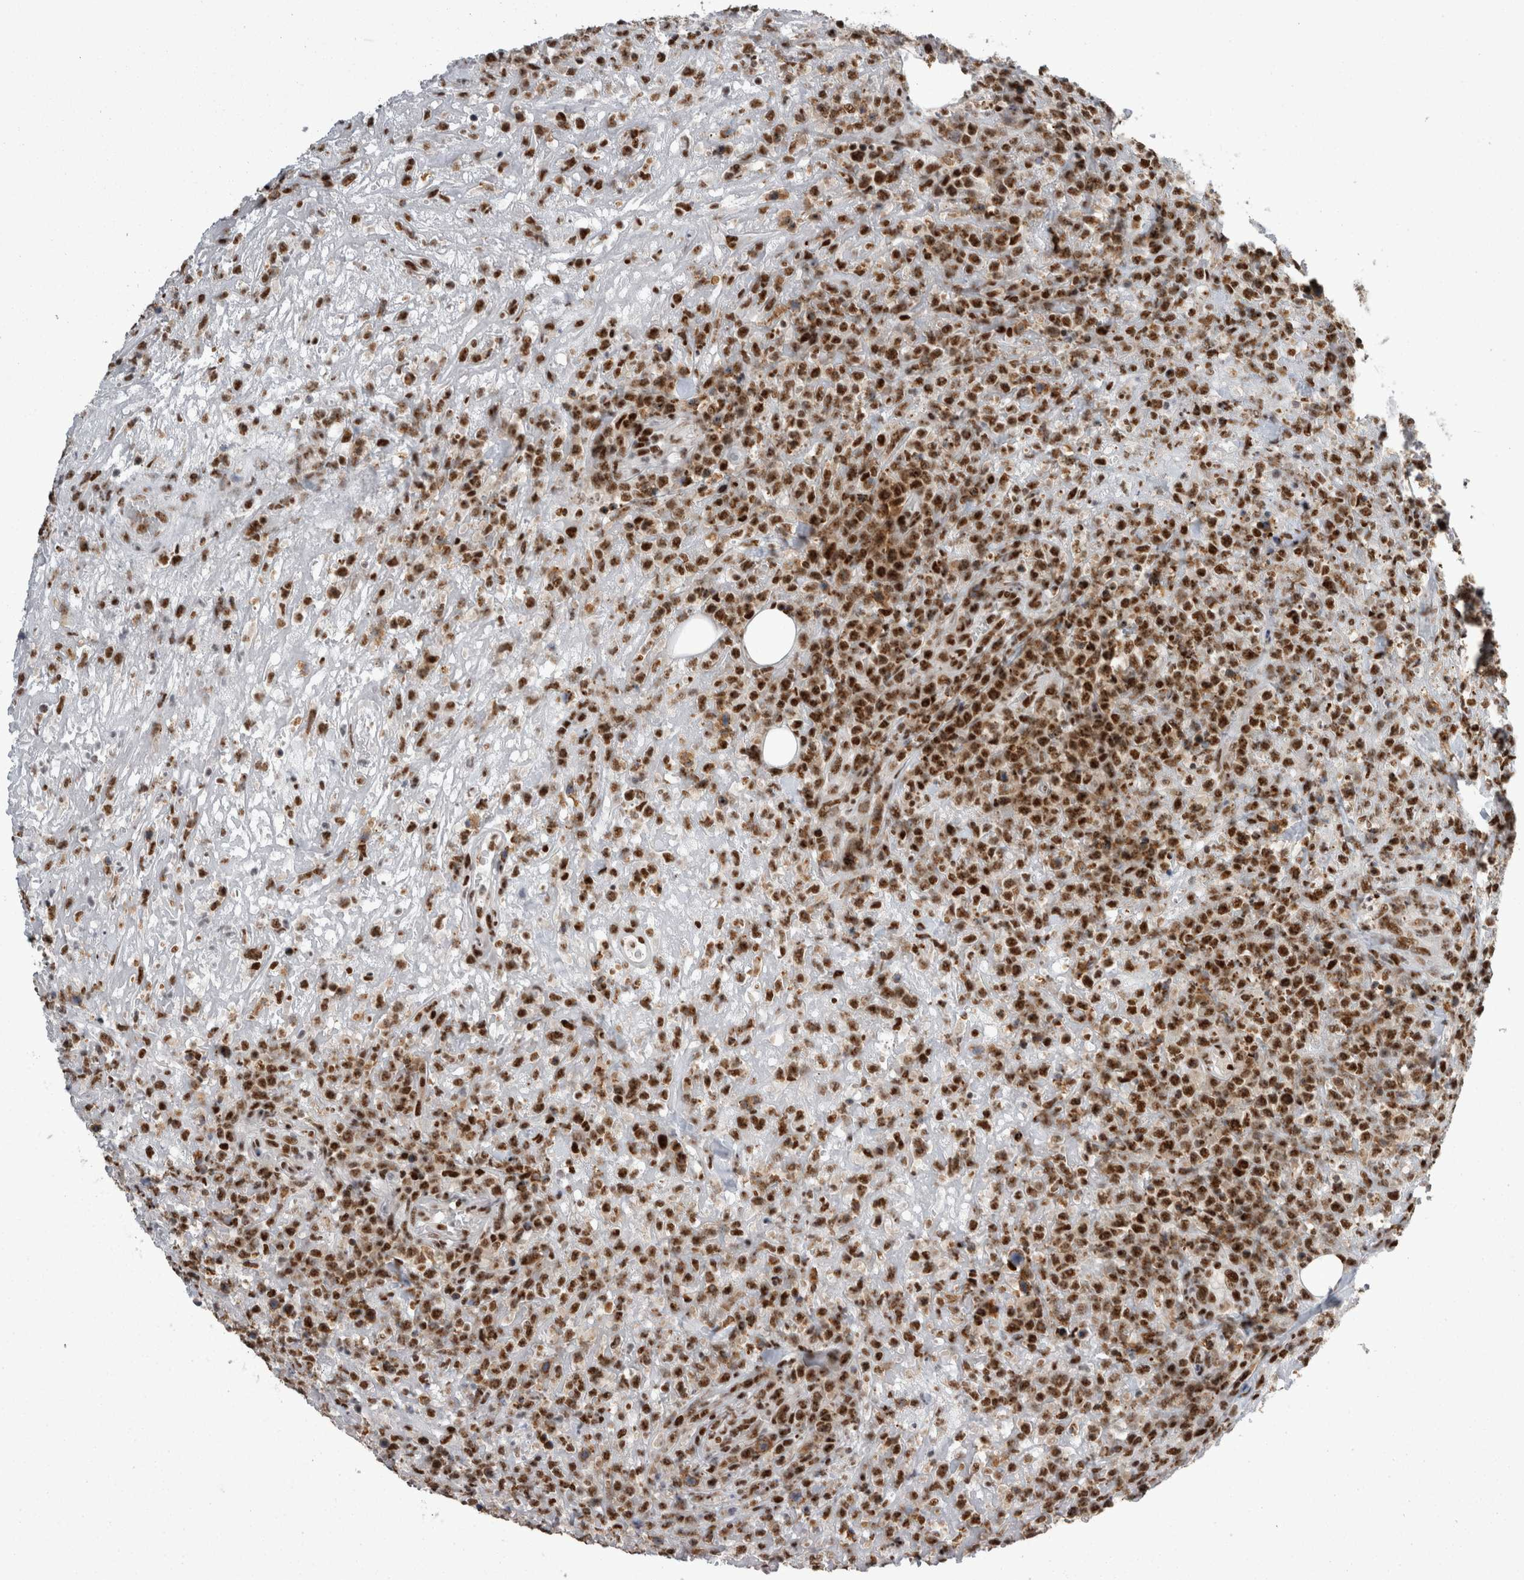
{"staining": {"intensity": "strong", "quantity": ">75%", "location": "nuclear"}, "tissue": "lymphoma", "cell_type": "Tumor cells", "image_type": "cancer", "snomed": [{"axis": "morphology", "description": "Malignant lymphoma, non-Hodgkin's type, High grade"}, {"axis": "topography", "description": "Colon"}], "caption": "About >75% of tumor cells in human lymphoma exhibit strong nuclear protein expression as visualized by brown immunohistochemical staining.", "gene": "SNRNP40", "patient": {"sex": "female", "age": 53}}